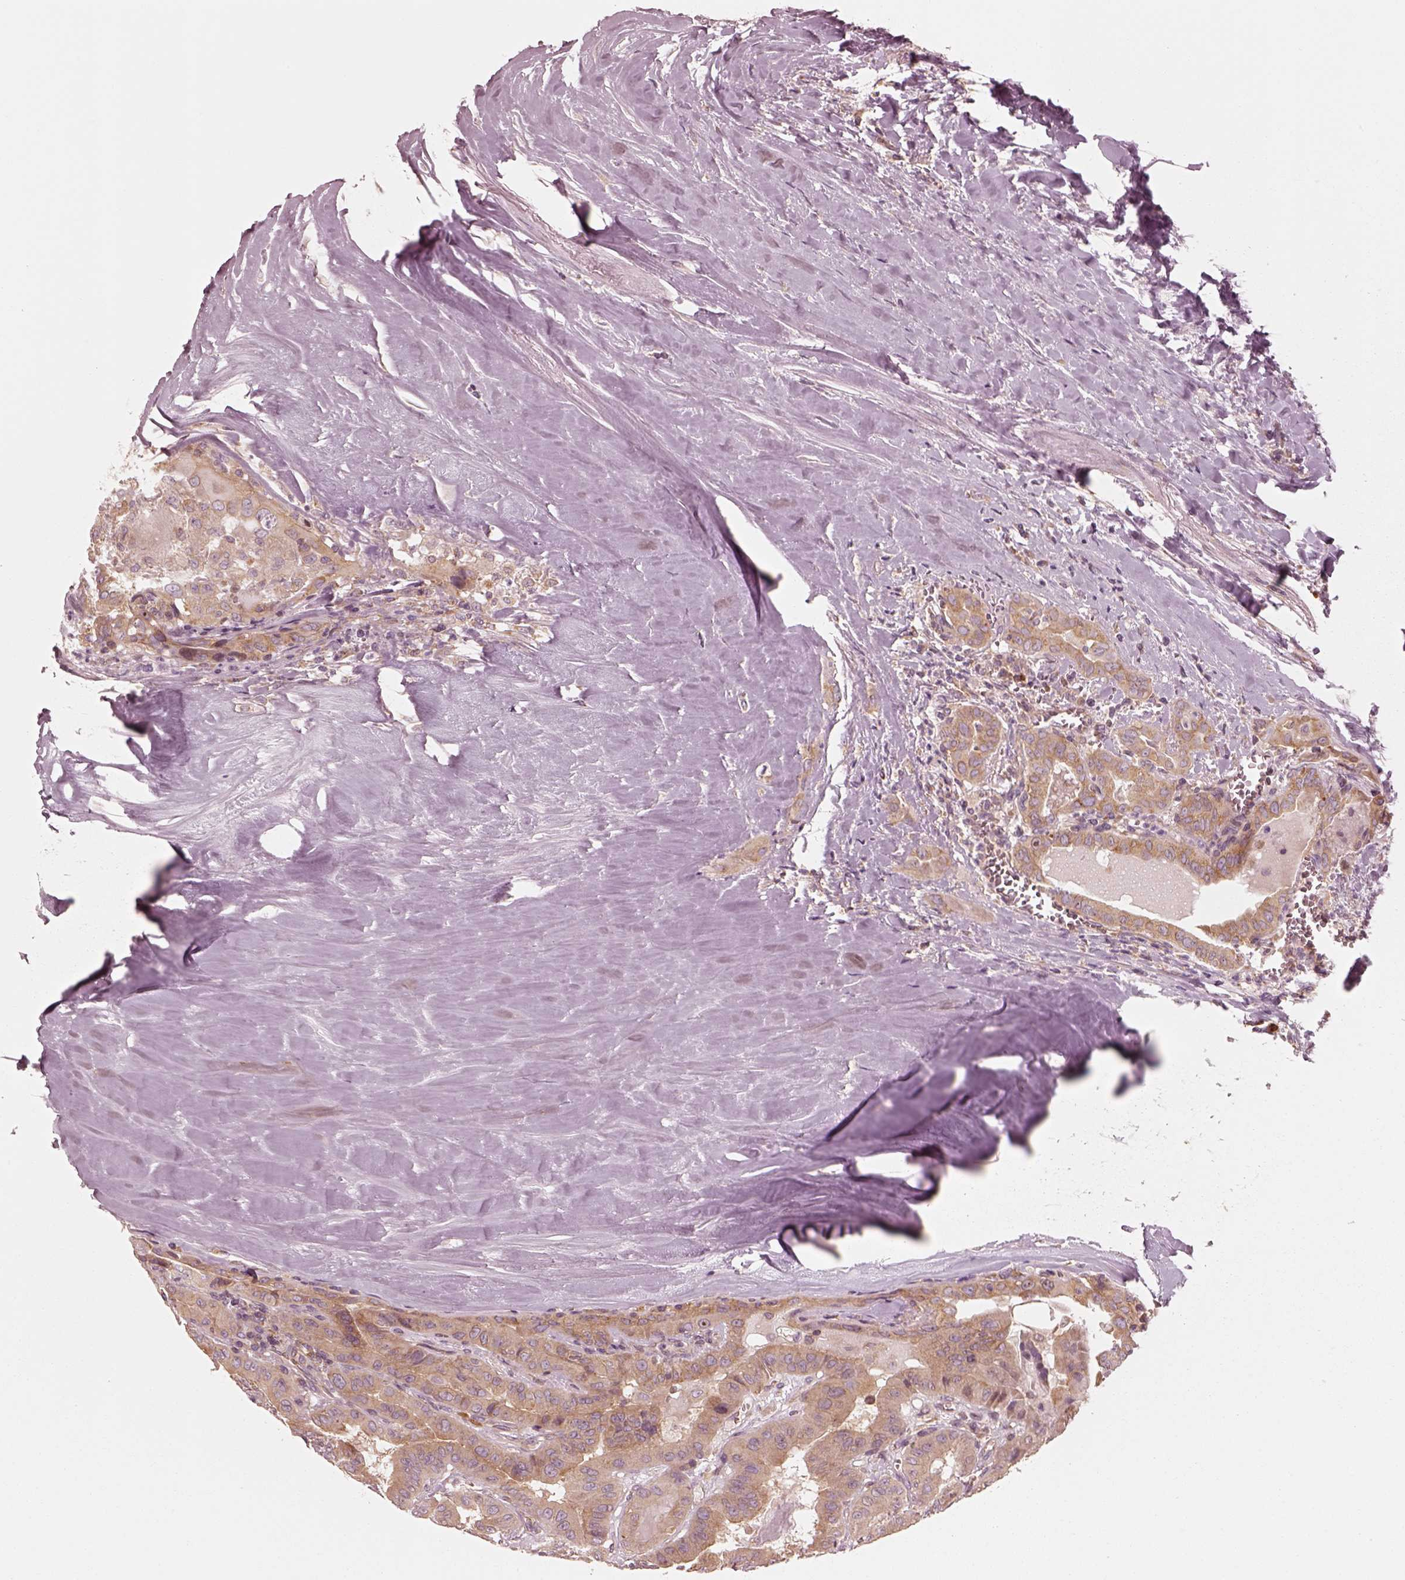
{"staining": {"intensity": "moderate", "quantity": ">75%", "location": "cytoplasmic/membranous"}, "tissue": "thyroid cancer", "cell_type": "Tumor cells", "image_type": "cancer", "snomed": [{"axis": "morphology", "description": "Papillary adenocarcinoma, NOS"}, {"axis": "topography", "description": "Thyroid gland"}], "caption": "A brown stain highlights moderate cytoplasmic/membranous positivity of a protein in human papillary adenocarcinoma (thyroid) tumor cells.", "gene": "CNOT2", "patient": {"sex": "female", "age": 37}}